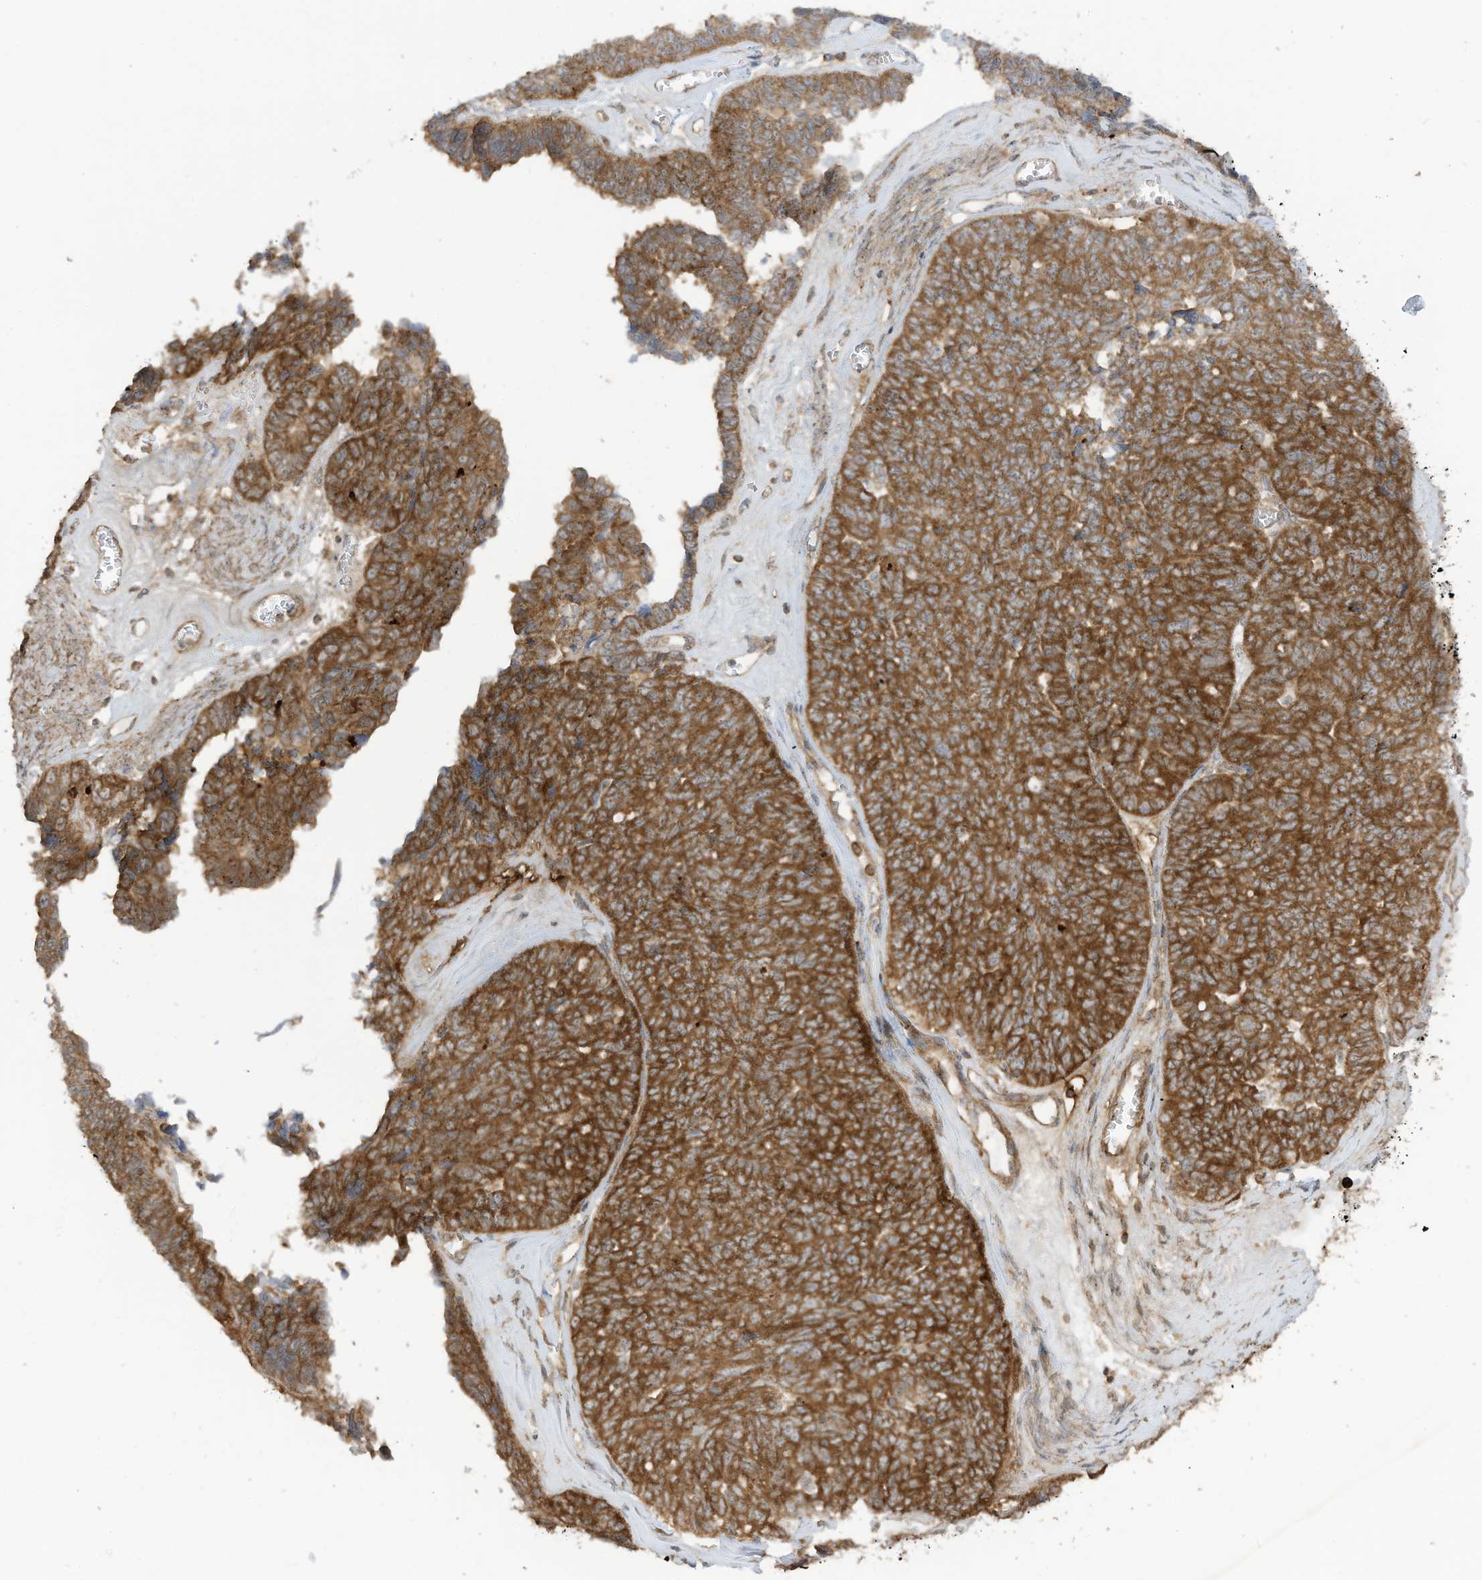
{"staining": {"intensity": "strong", "quantity": ">75%", "location": "cytoplasmic/membranous"}, "tissue": "ovarian cancer", "cell_type": "Tumor cells", "image_type": "cancer", "snomed": [{"axis": "morphology", "description": "Cystadenocarcinoma, serous, NOS"}, {"axis": "topography", "description": "Ovary"}], "caption": "Ovarian serous cystadenocarcinoma stained with a protein marker reveals strong staining in tumor cells.", "gene": "REPS1", "patient": {"sex": "female", "age": 79}}